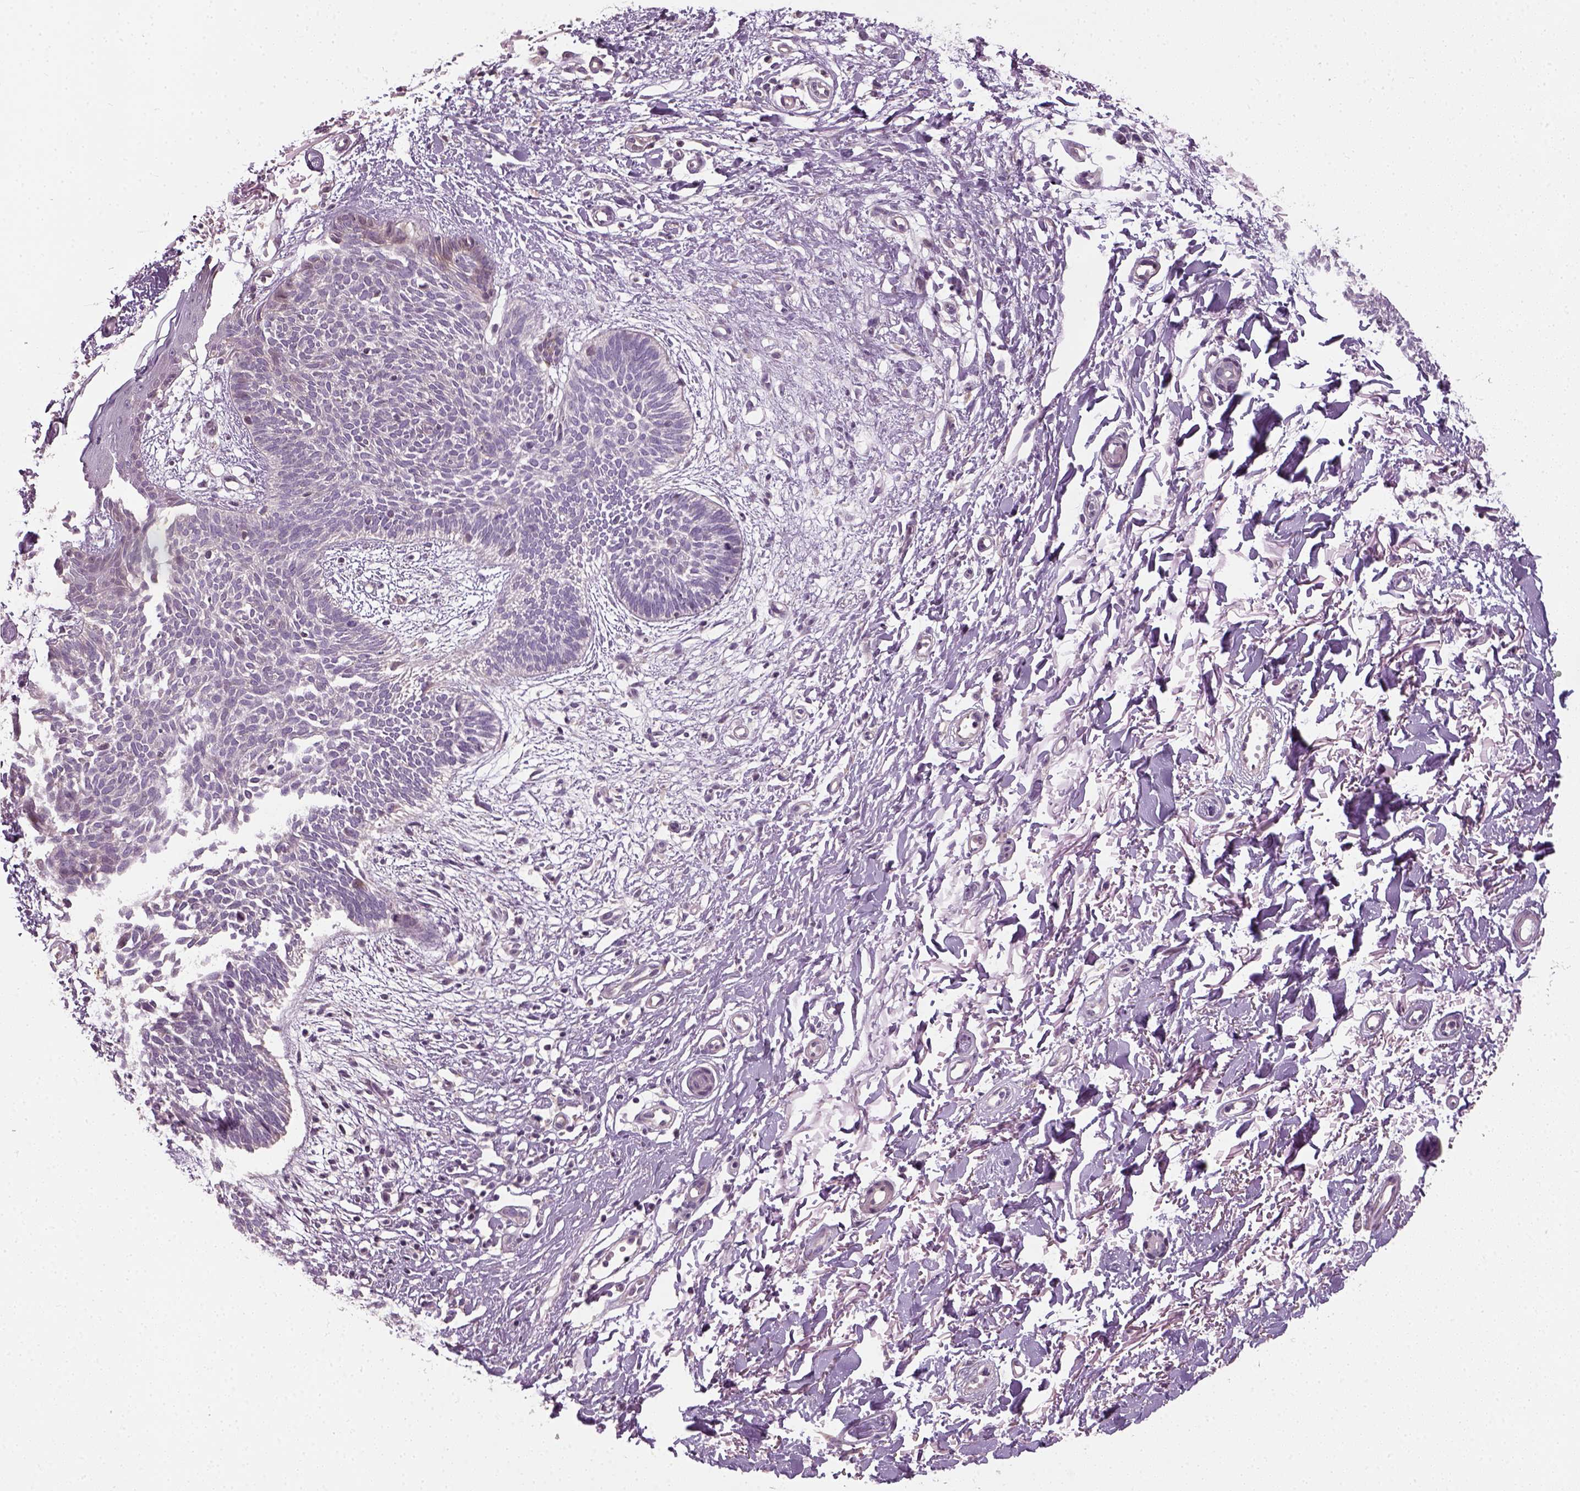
{"staining": {"intensity": "negative", "quantity": "none", "location": "none"}, "tissue": "skin cancer", "cell_type": "Tumor cells", "image_type": "cancer", "snomed": [{"axis": "morphology", "description": "Basal cell carcinoma"}, {"axis": "topography", "description": "Skin"}], "caption": "Basal cell carcinoma (skin) was stained to show a protein in brown. There is no significant expression in tumor cells.", "gene": "ELOVL3", "patient": {"sex": "female", "age": 84}}